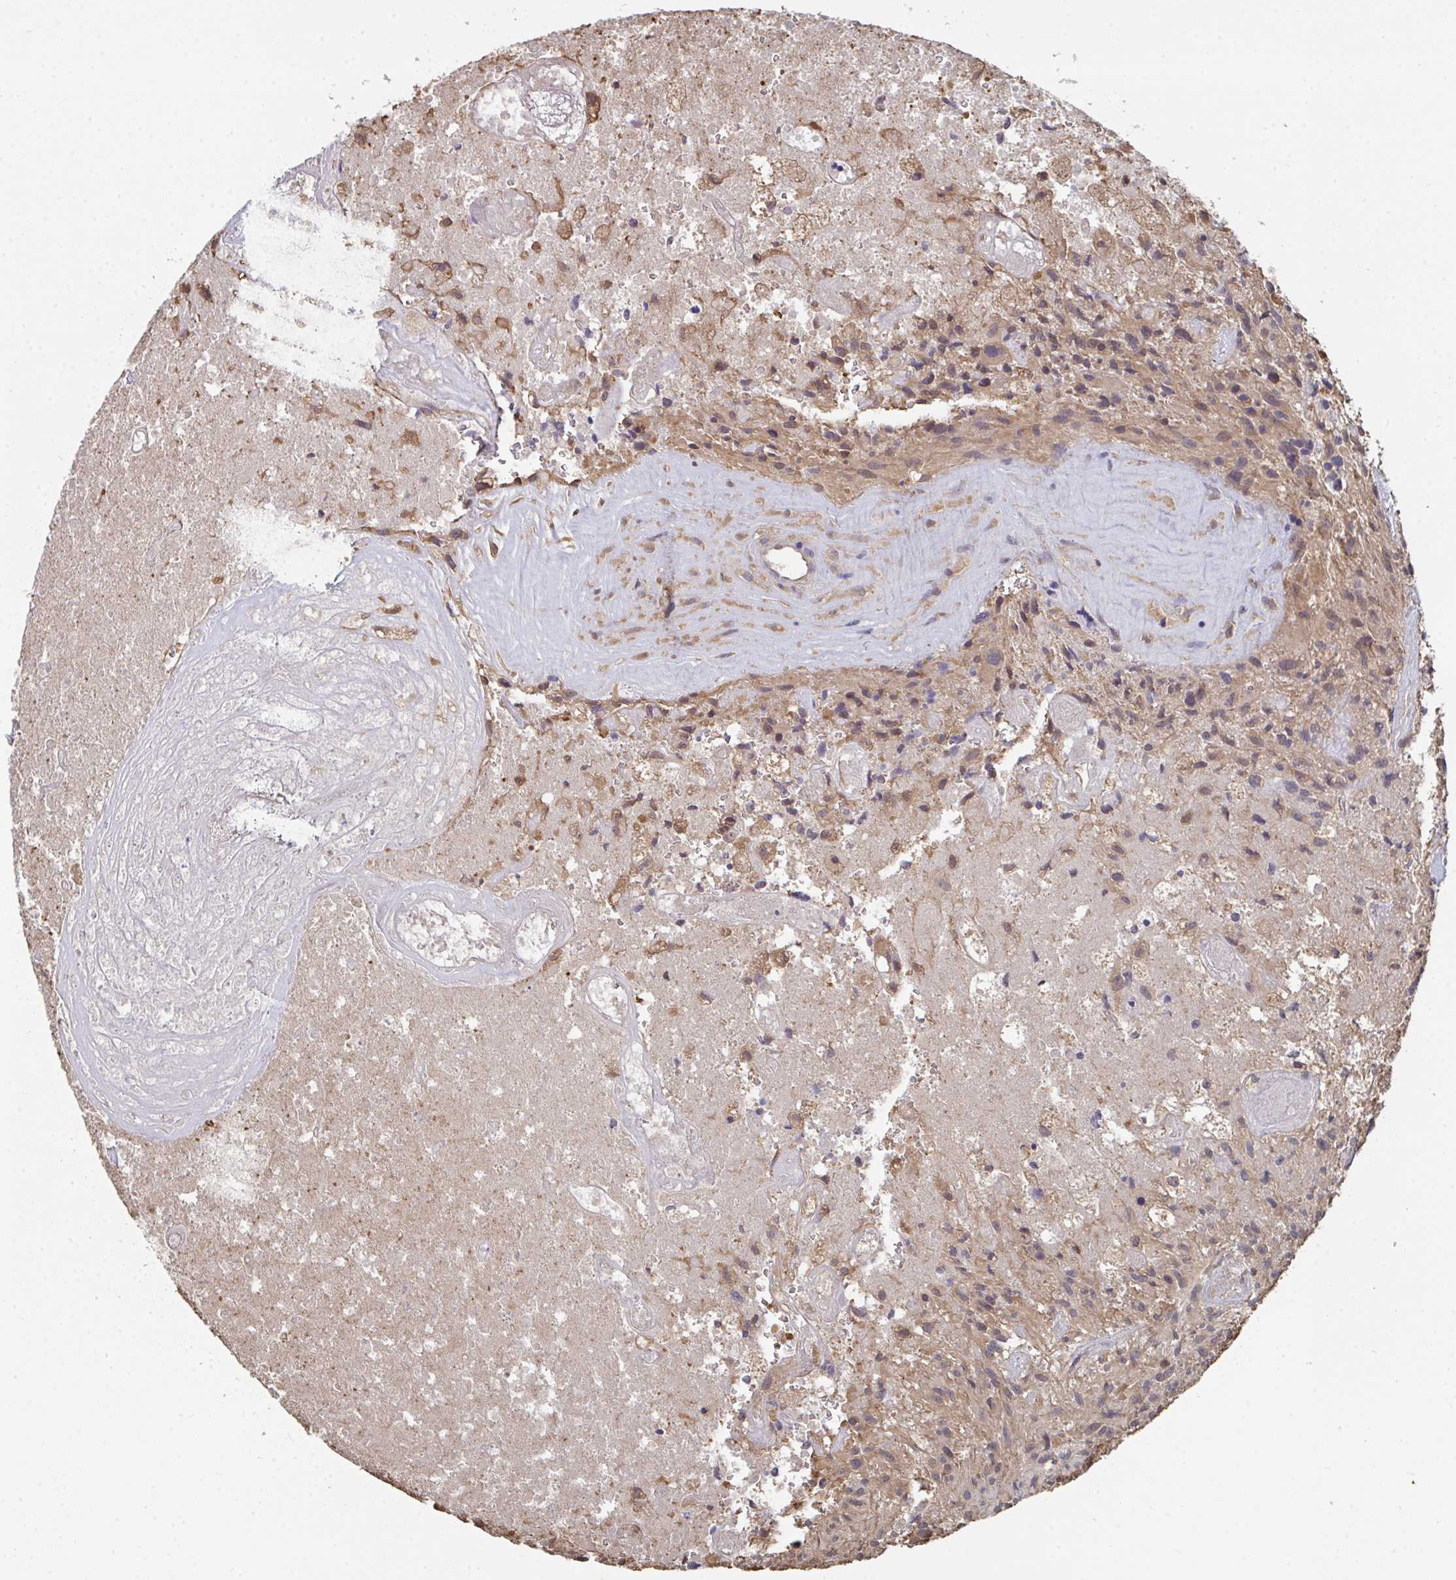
{"staining": {"intensity": "weak", "quantity": "25%-75%", "location": "cytoplasmic/membranous"}, "tissue": "glioma", "cell_type": "Tumor cells", "image_type": "cancer", "snomed": [{"axis": "morphology", "description": "Glioma, malignant, High grade"}, {"axis": "topography", "description": "Brain"}], "caption": "A histopathology image showing weak cytoplasmic/membranous expression in about 25%-75% of tumor cells in malignant glioma (high-grade), as visualized by brown immunohistochemical staining.", "gene": "TTC9C", "patient": {"sex": "female", "age": 70}}